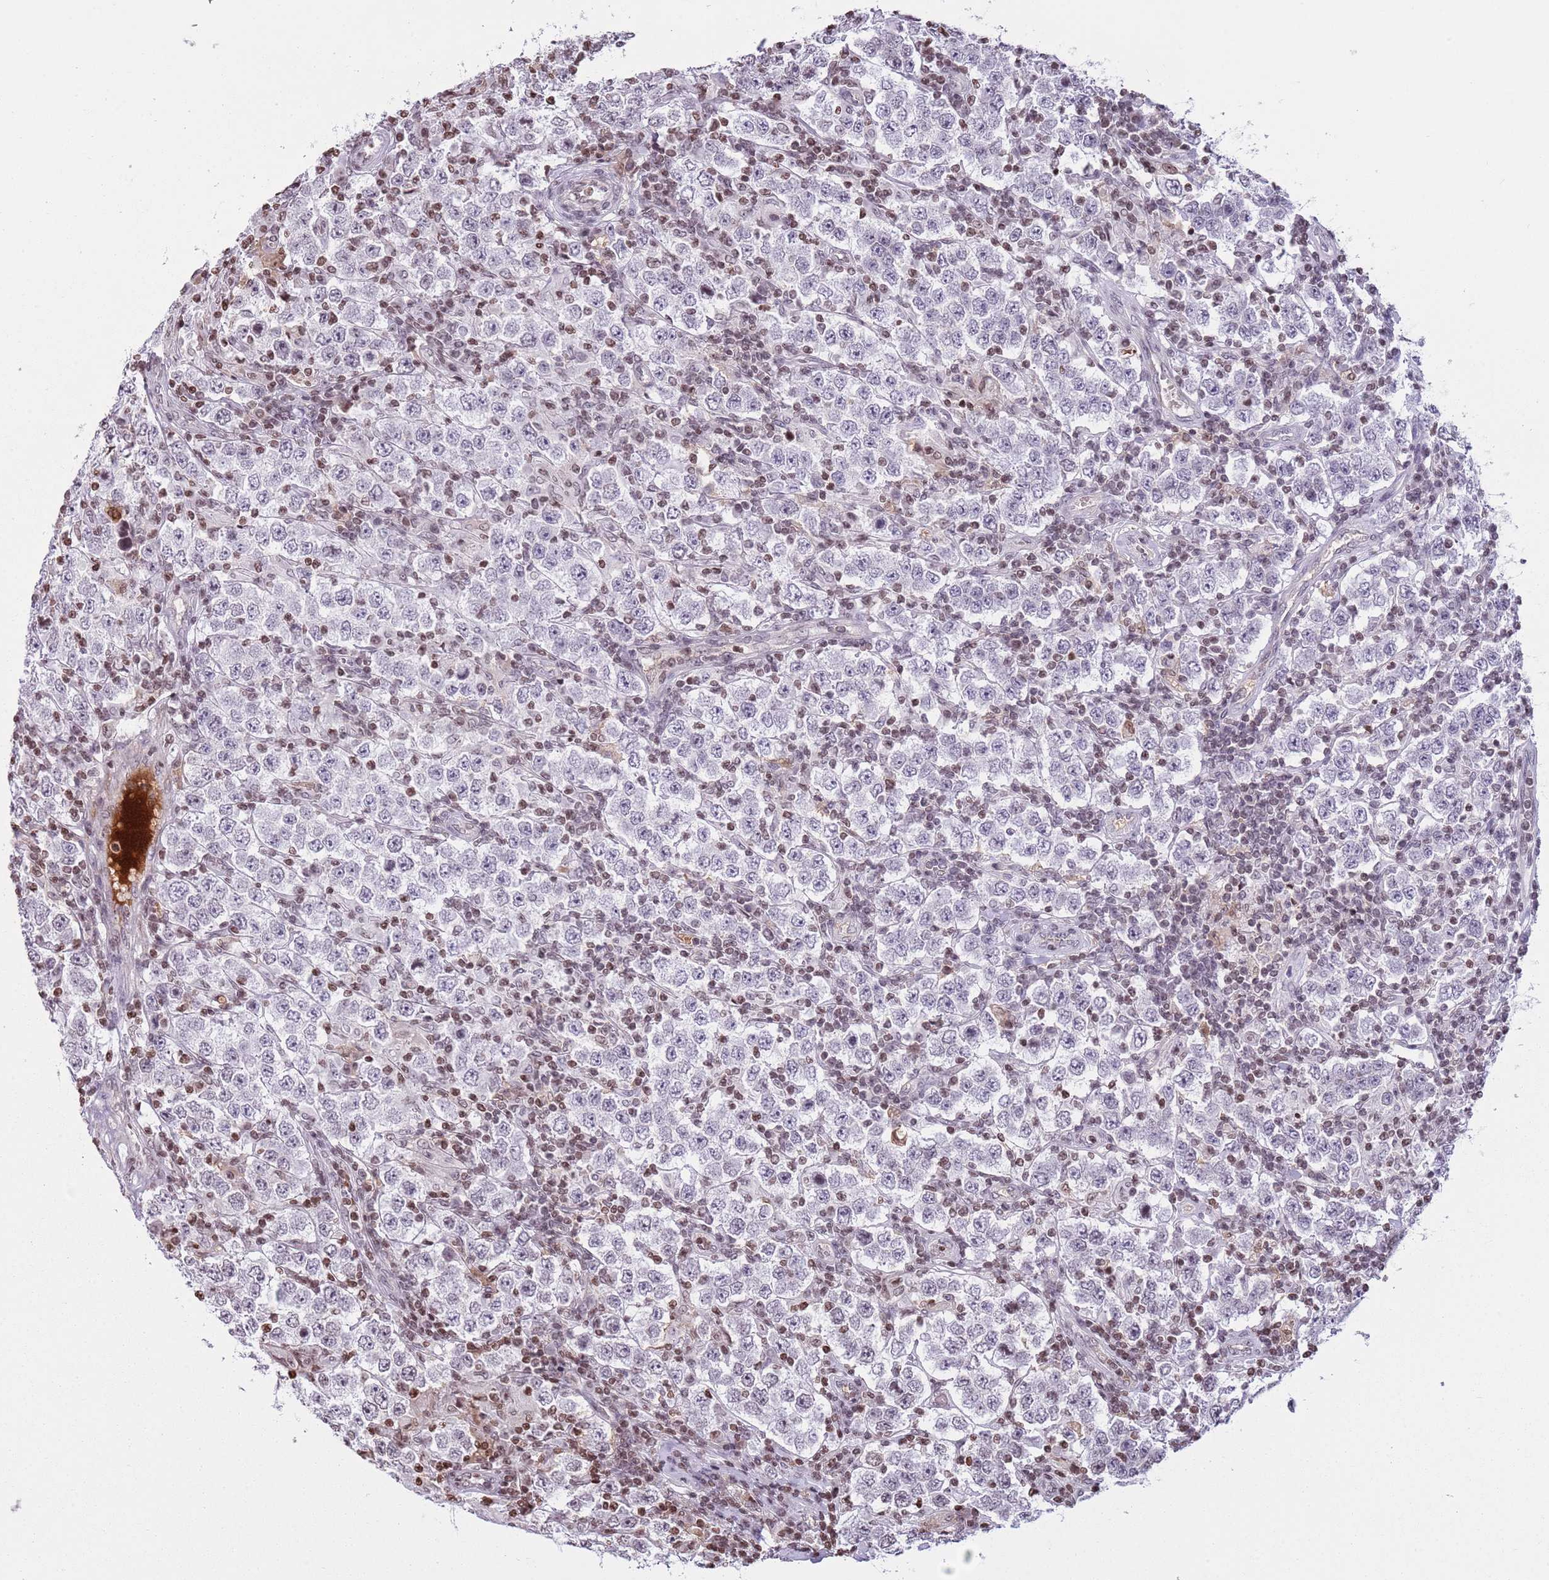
{"staining": {"intensity": "negative", "quantity": "none", "location": "none"}, "tissue": "testis cancer", "cell_type": "Tumor cells", "image_type": "cancer", "snomed": [{"axis": "morphology", "description": "Normal tissue, NOS"}, {"axis": "morphology", "description": "Urothelial carcinoma, High grade"}, {"axis": "morphology", "description": "Seminoma, NOS"}, {"axis": "morphology", "description": "Carcinoma, Embryonal, NOS"}, {"axis": "topography", "description": "Urinary bladder"}, {"axis": "topography", "description": "Testis"}], "caption": "A photomicrograph of human embryonal carcinoma (testis) is negative for staining in tumor cells.", "gene": "KPNA3", "patient": {"sex": "male", "age": 41}}